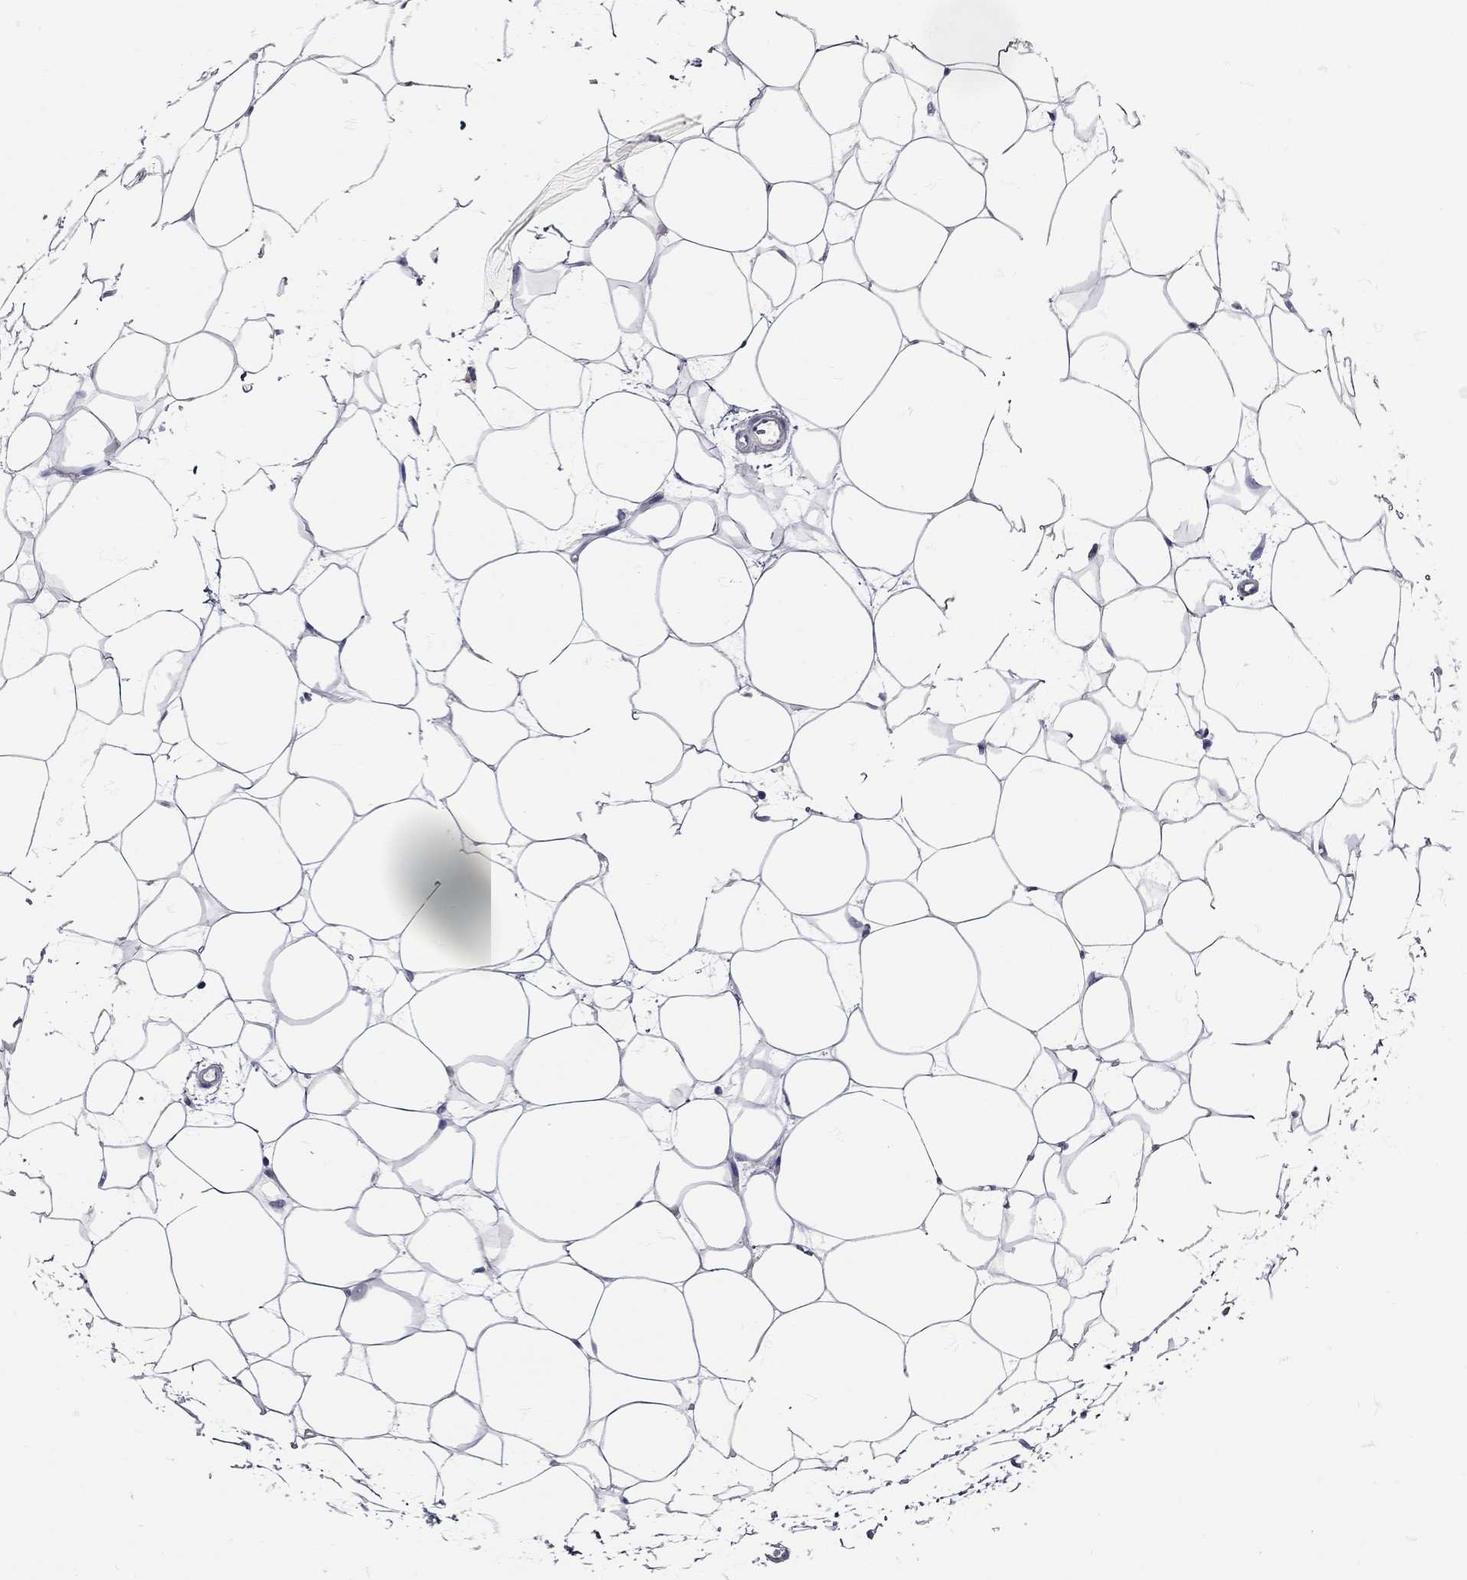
{"staining": {"intensity": "negative", "quantity": "none", "location": "none"}, "tissue": "breast", "cell_type": "Adipocytes", "image_type": "normal", "snomed": [{"axis": "morphology", "description": "Normal tissue, NOS"}, {"axis": "topography", "description": "Breast"}], "caption": "Immunohistochemistry (IHC) of benign human breast displays no positivity in adipocytes. (Brightfield microscopy of DAB (3,3'-diaminobenzidine) IHC at high magnification).", "gene": "C10orf90", "patient": {"sex": "female", "age": 37}}